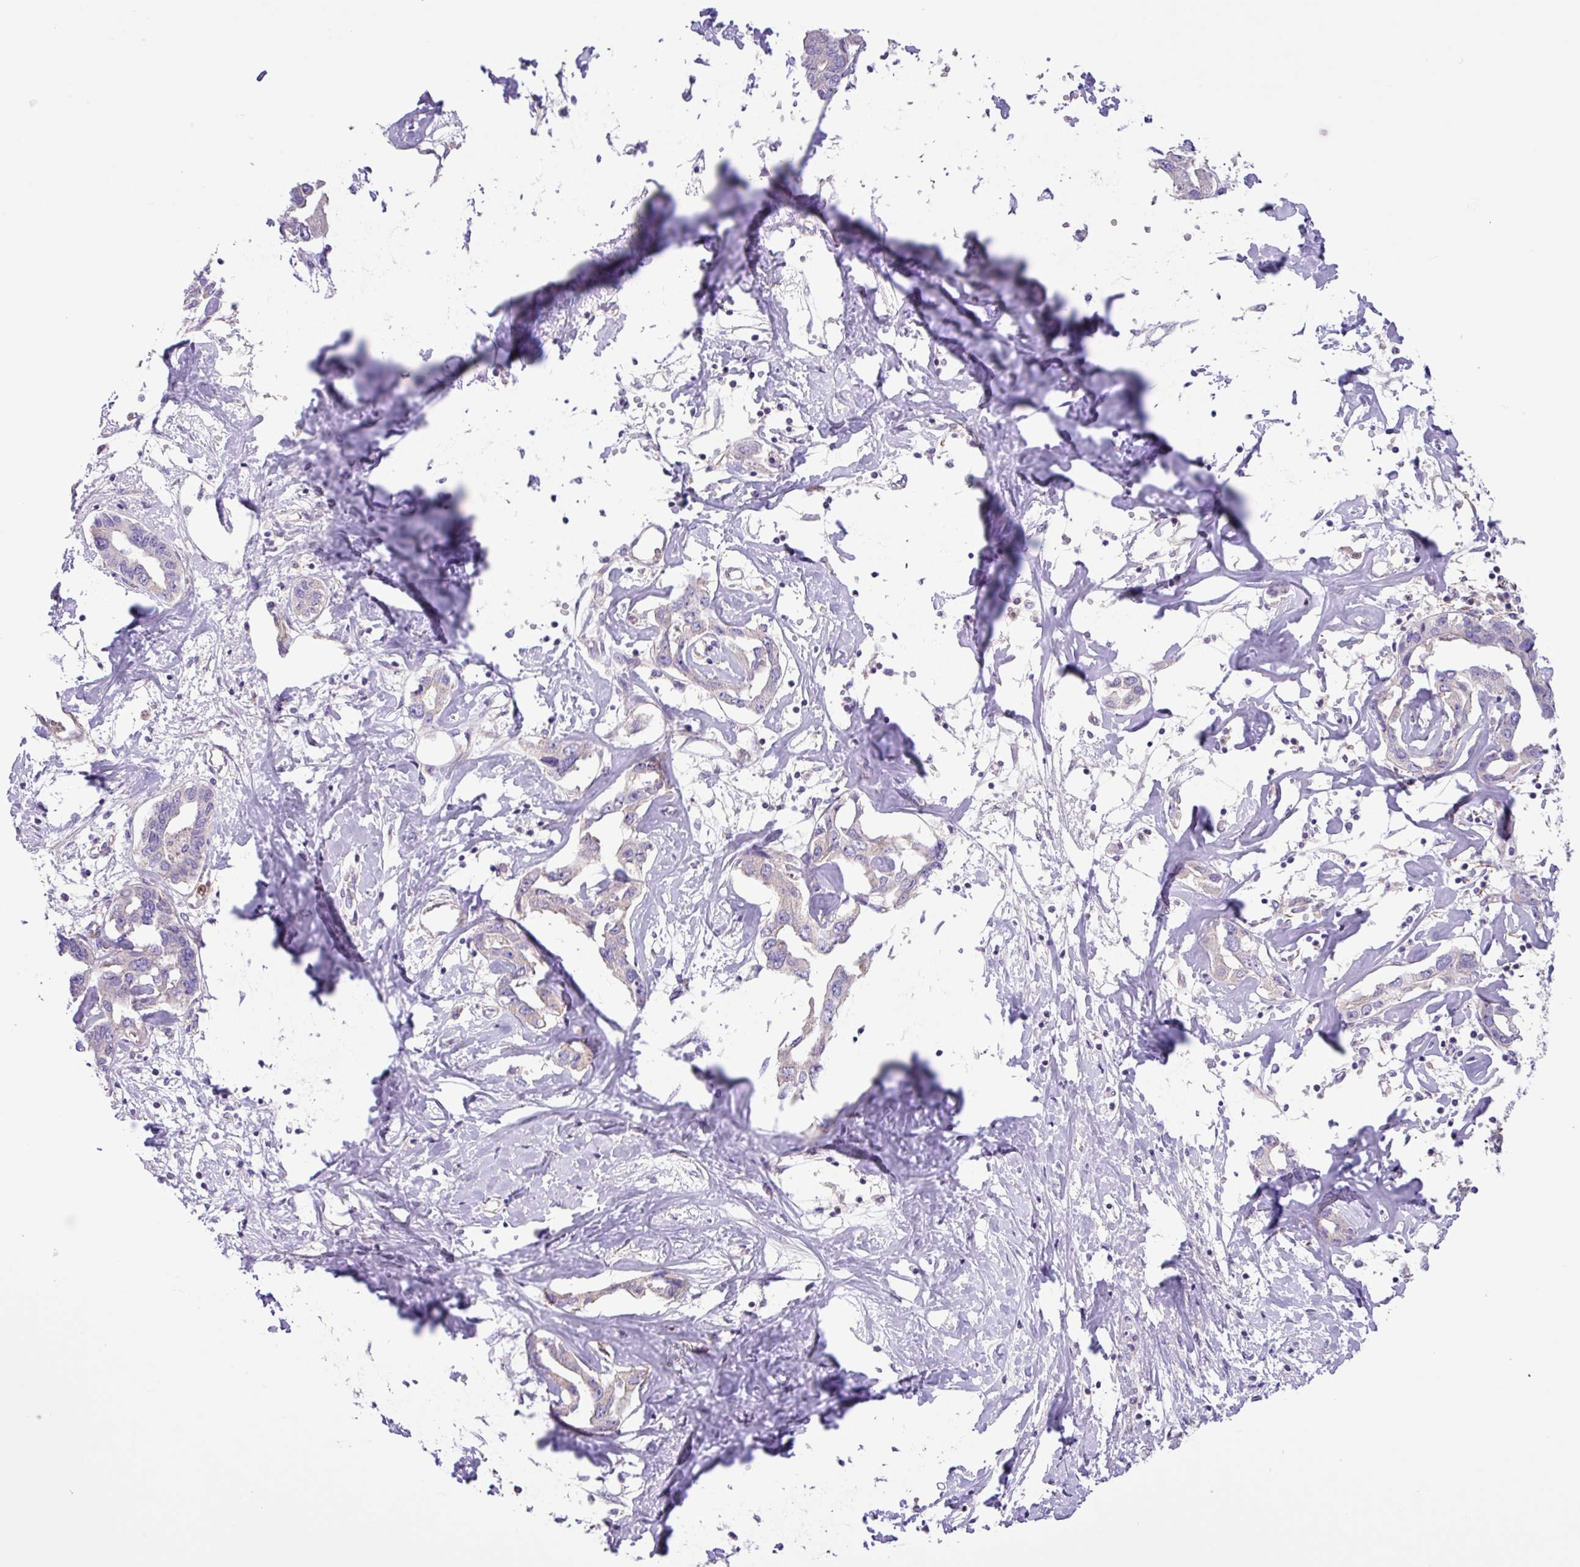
{"staining": {"intensity": "negative", "quantity": "none", "location": "none"}, "tissue": "liver cancer", "cell_type": "Tumor cells", "image_type": "cancer", "snomed": [{"axis": "morphology", "description": "Cholangiocarcinoma"}, {"axis": "topography", "description": "Liver"}], "caption": "Cholangiocarcinoma (liver) was stained to show a protein in brown. There is no significant expression in tumor cells.", "gene": "MRM2", "patient": {"sex": "male", "age": 59}}